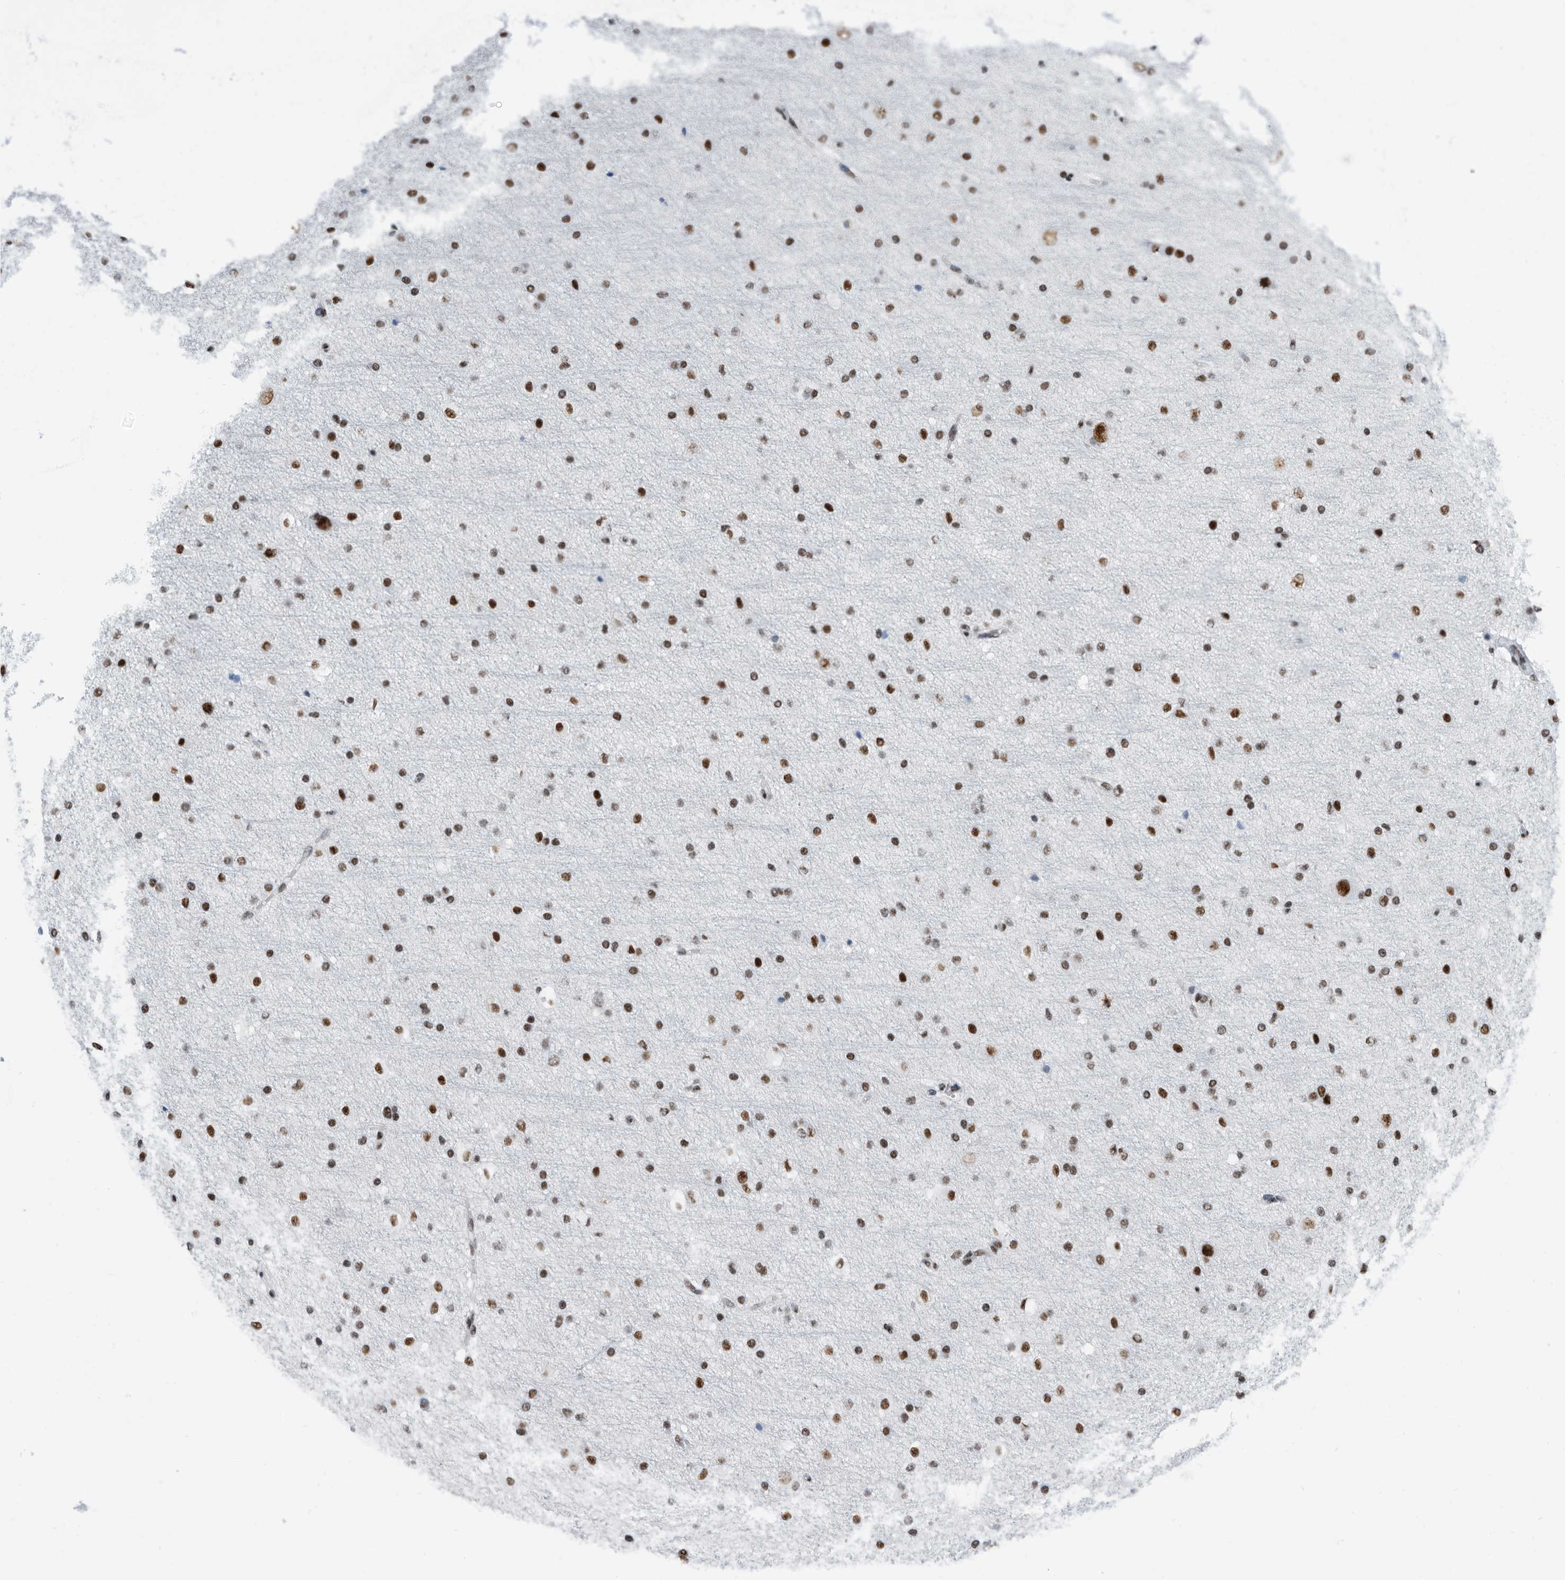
{"staining": {"intensity": "moderate", "quantity": ">75%", "location": "nuclear"}, "tissue": "cerebral cortex", "cell_type": "Endothelial cells", "image_type": "normal", "snomed": [{"axis": "morphology", "description": "Normal tissue, NOS"}, {"axis": "morphology", "description": "Developmental malformation"}, {"axis": "topography", "description": "Cerebral cortex"}], "caption": "This is an image of immunohistochemistry (IHC) staining of normal cerebral cortex, which shows moderate positivity in the nuclear of endothelial cells.", "gene": "SF3A1", "patient": {"sex": "female", "age": 30}}